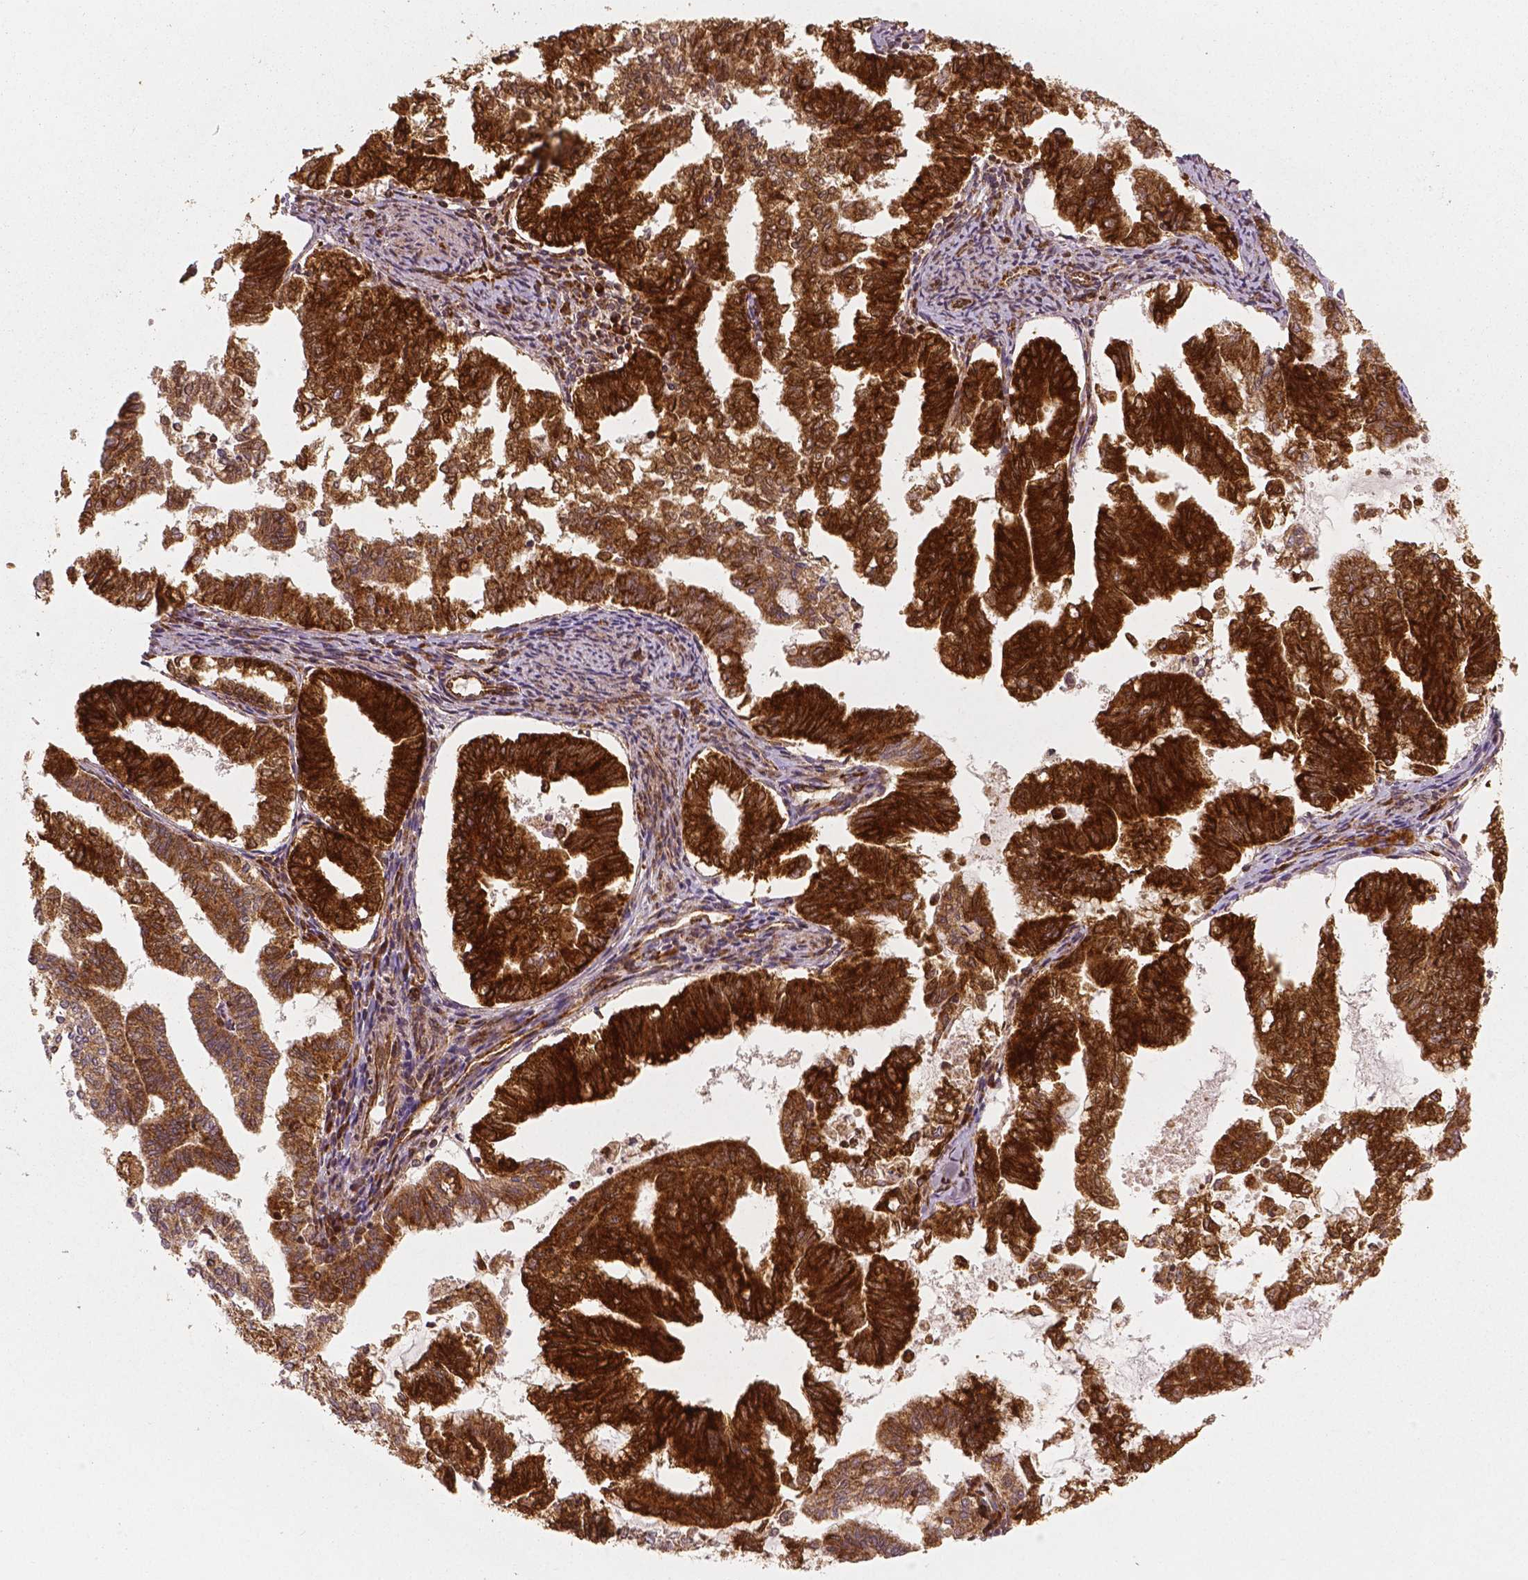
{"staining": {"intensity": "strong", "quantity": ">75%", "location": "cytoplasmic/membranous"}, "tissue": "endometrial cancer", "cell_type": "Tumor cells", "image_type": "cancer", "snomed": [{"axis": "morphology", "description": "Adenocarcinoma, NOS"}, {"axis": "topography", "description": "Endometrium"}], "caption": "A micrograph of endometrial cancer (adenocarcinoma) stained for a protein exhibits strong cytoplasmic/membranous brown staining in tumor cells. The protein is shown in brown color, while the nuclei are stained blue.", "gene": "PGAM5", "patient": {"sex": "female", "age": 79}}